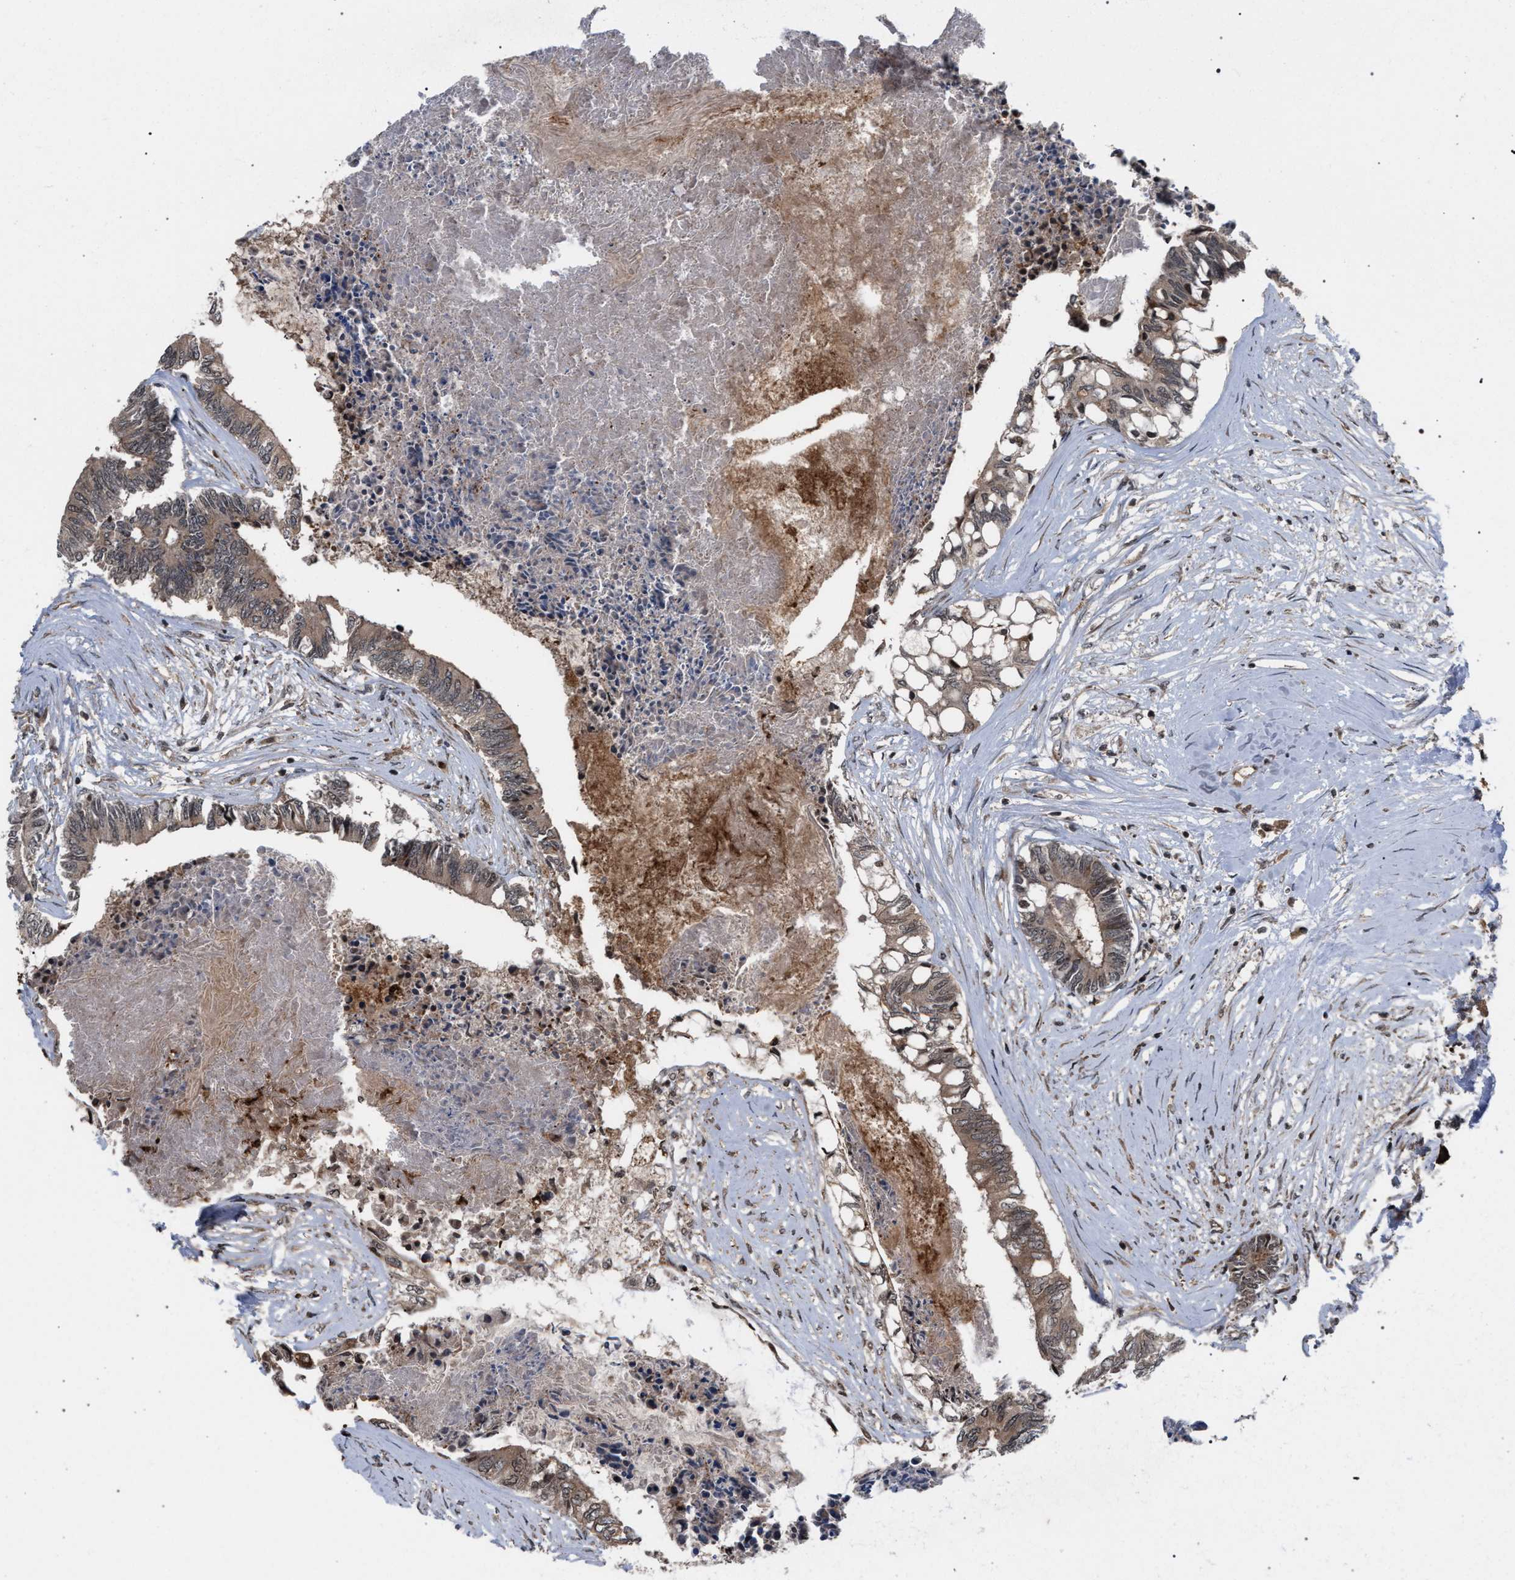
{"staining": {"intensity": "weak", "quantity": ">75%", "location": "cytoplasmic/membranous"}, "tissue": "colorectal cancer", "cell_type": "Tumor cells", "image_type": "cancer", "snomed": [{"axis": "morphology", "description": "Adenocarcinoma, NOS"}, {"axis": "topography", "description": "Rectum"}], "caption": "Adenocarcinoma (colorectal) stained for a protein shows weak cytoplasmic/membranous positivity in tumor cells.", "gene": "IRAK4", "patient": {"sex": "male", "age": 63}}